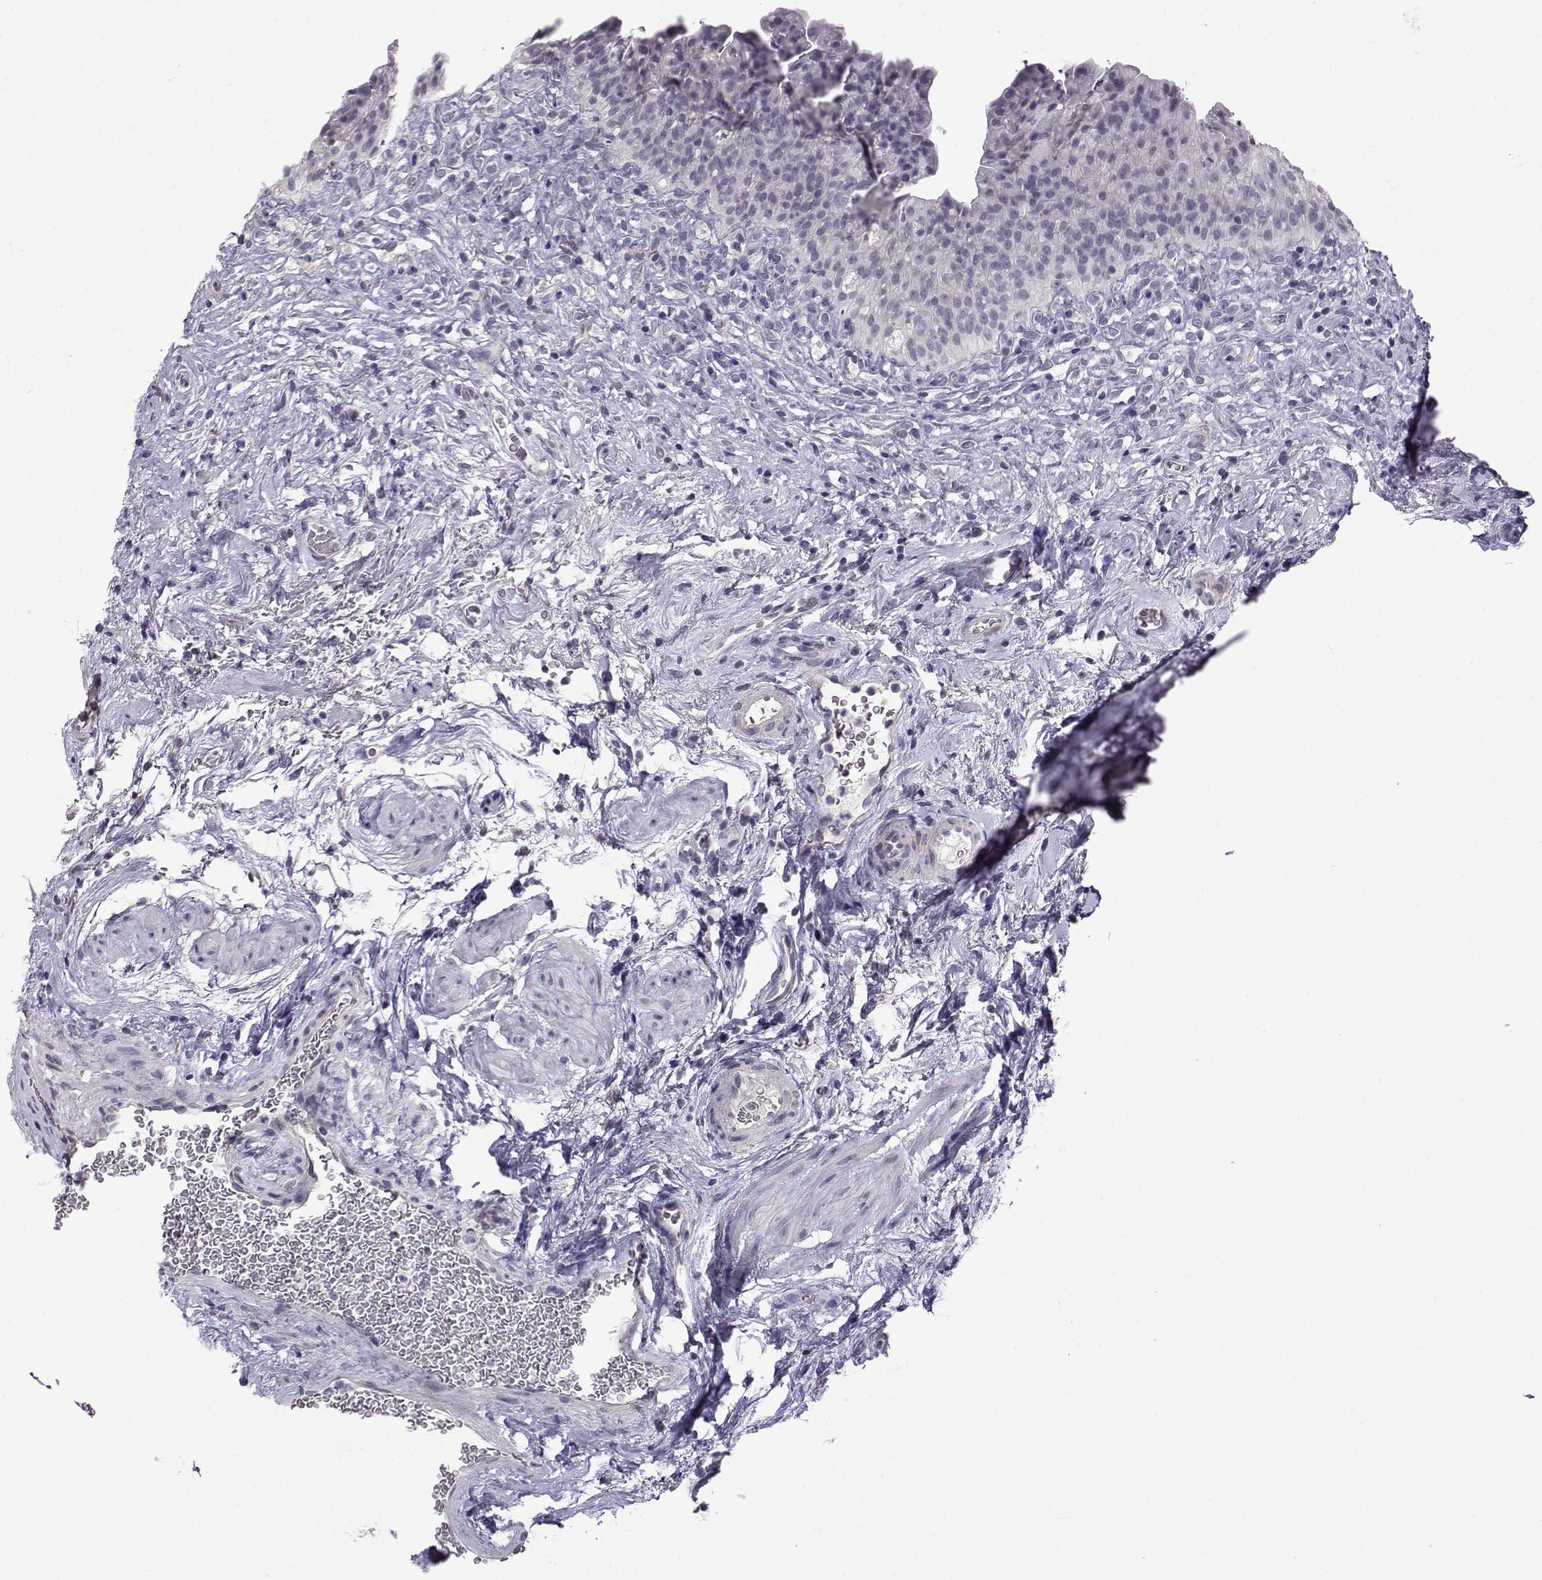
{"staining": {"intensity": "negative", "quantity": "none", "location": "none"}, "tissue": "urinary bladder", "cell_type": "Urothelial cells", "image_type": "normal", "snomed": [{"axis": "morphology", "description": "Normal tissue, NOS"}, {"axis": "topography", "description": "Urinary bladder"}], "caption": "IHC histopathology image of normal human urinary bladder stained for a protein (brown), which reveals no positivity in urothelial cells. (DAB IHC, high magnification).", "gene": "TSPYL5", "patient": {"sex": "male", "age": 76}}